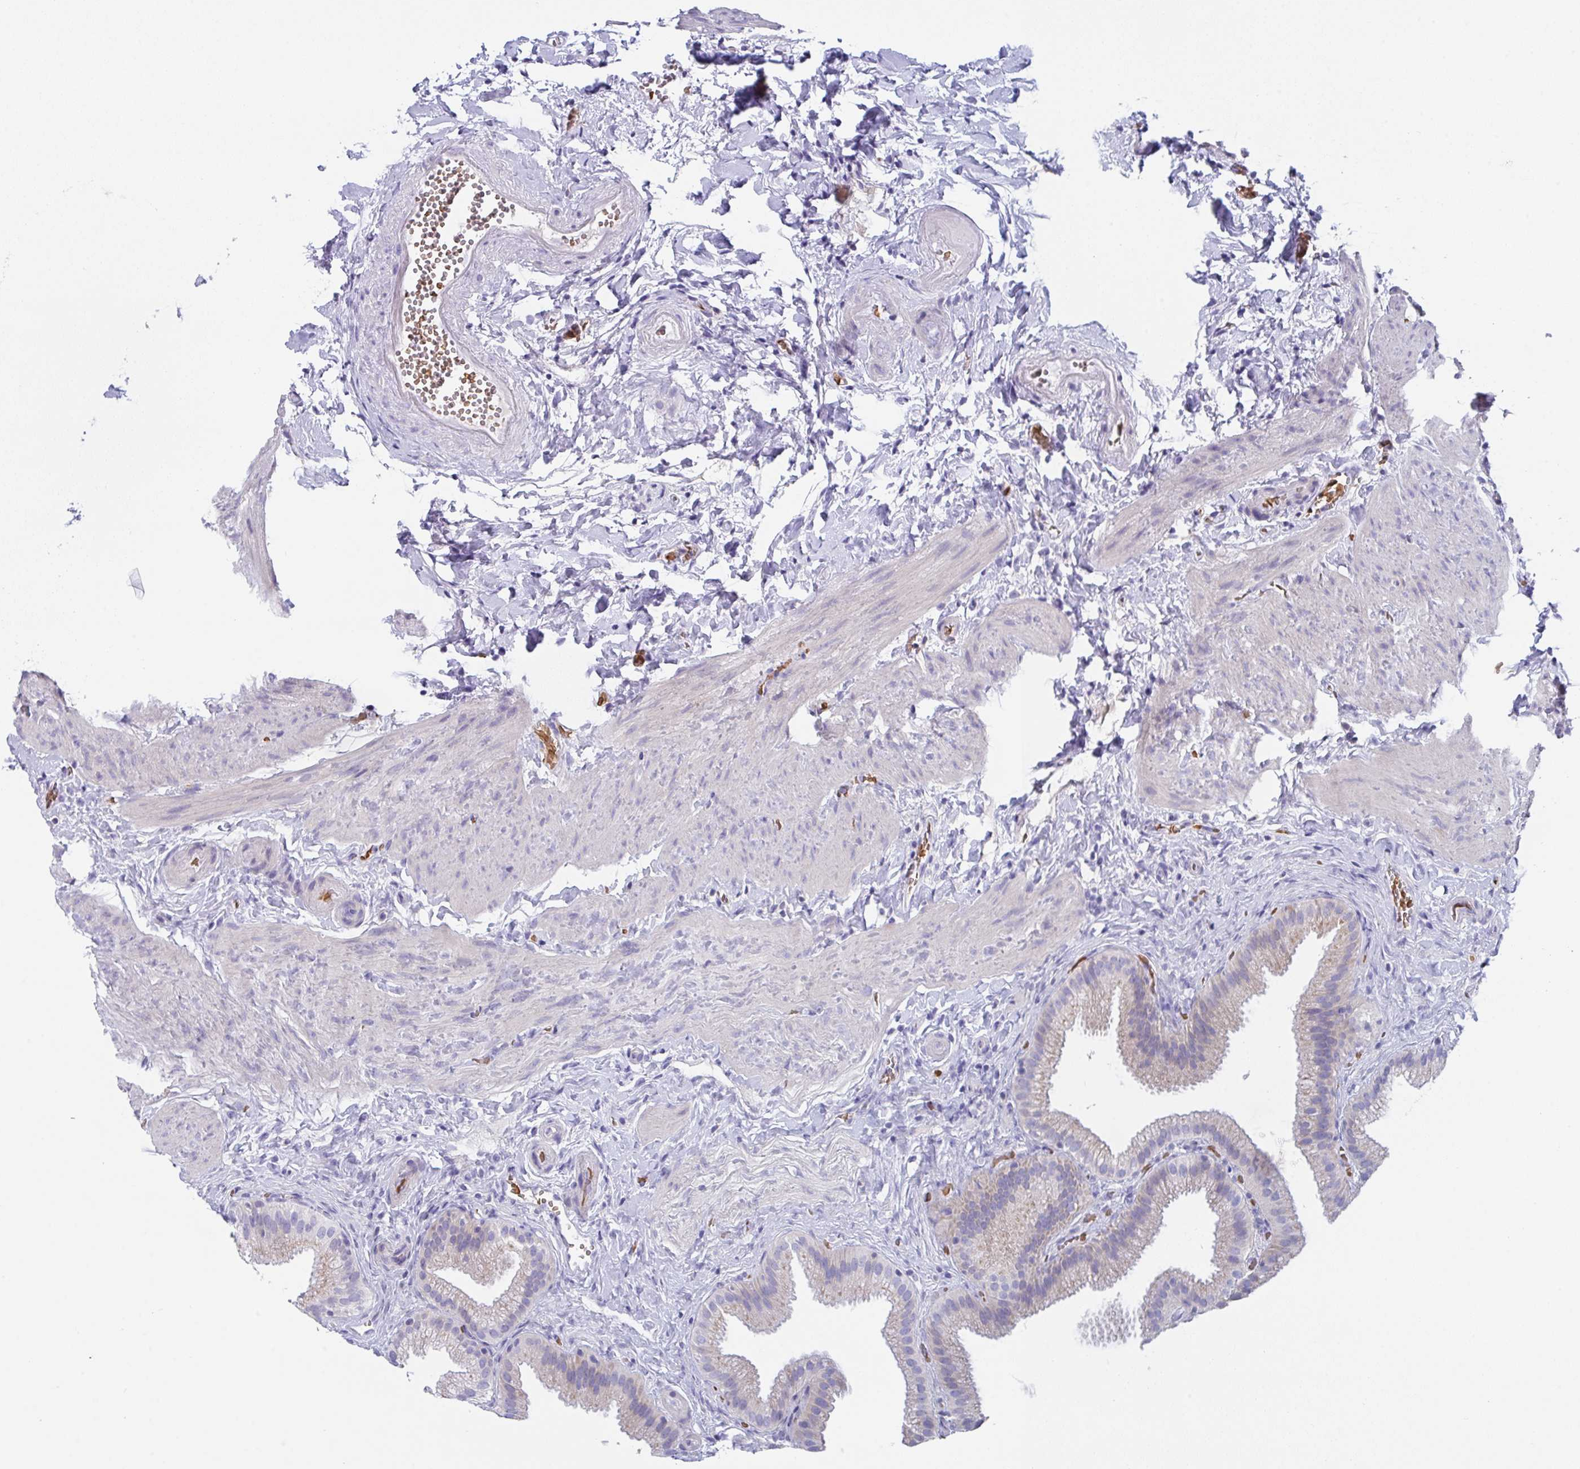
{"staining": {"intensity": "weak", "quantity": ">75%", "location": "cytoplasmic/membranous"}, "tissue": "gallbladder", "cell_type": "Glandular cells", "image_type": "normal", "snomed": [{"axis": "morphology", "description": "Normal tissue, NOS"}, {"axis": "topography", "description": "Gallbladder"}], "caption": "A brown stain shows weak cytoplasmic/membranous staining of a protein in glandular cells of benign gallbladder. (DAB IHC with brightfield microscopy, high magnification).", "gene": "TFAP2C", "patient": {"sex": "female", "age": 63}}